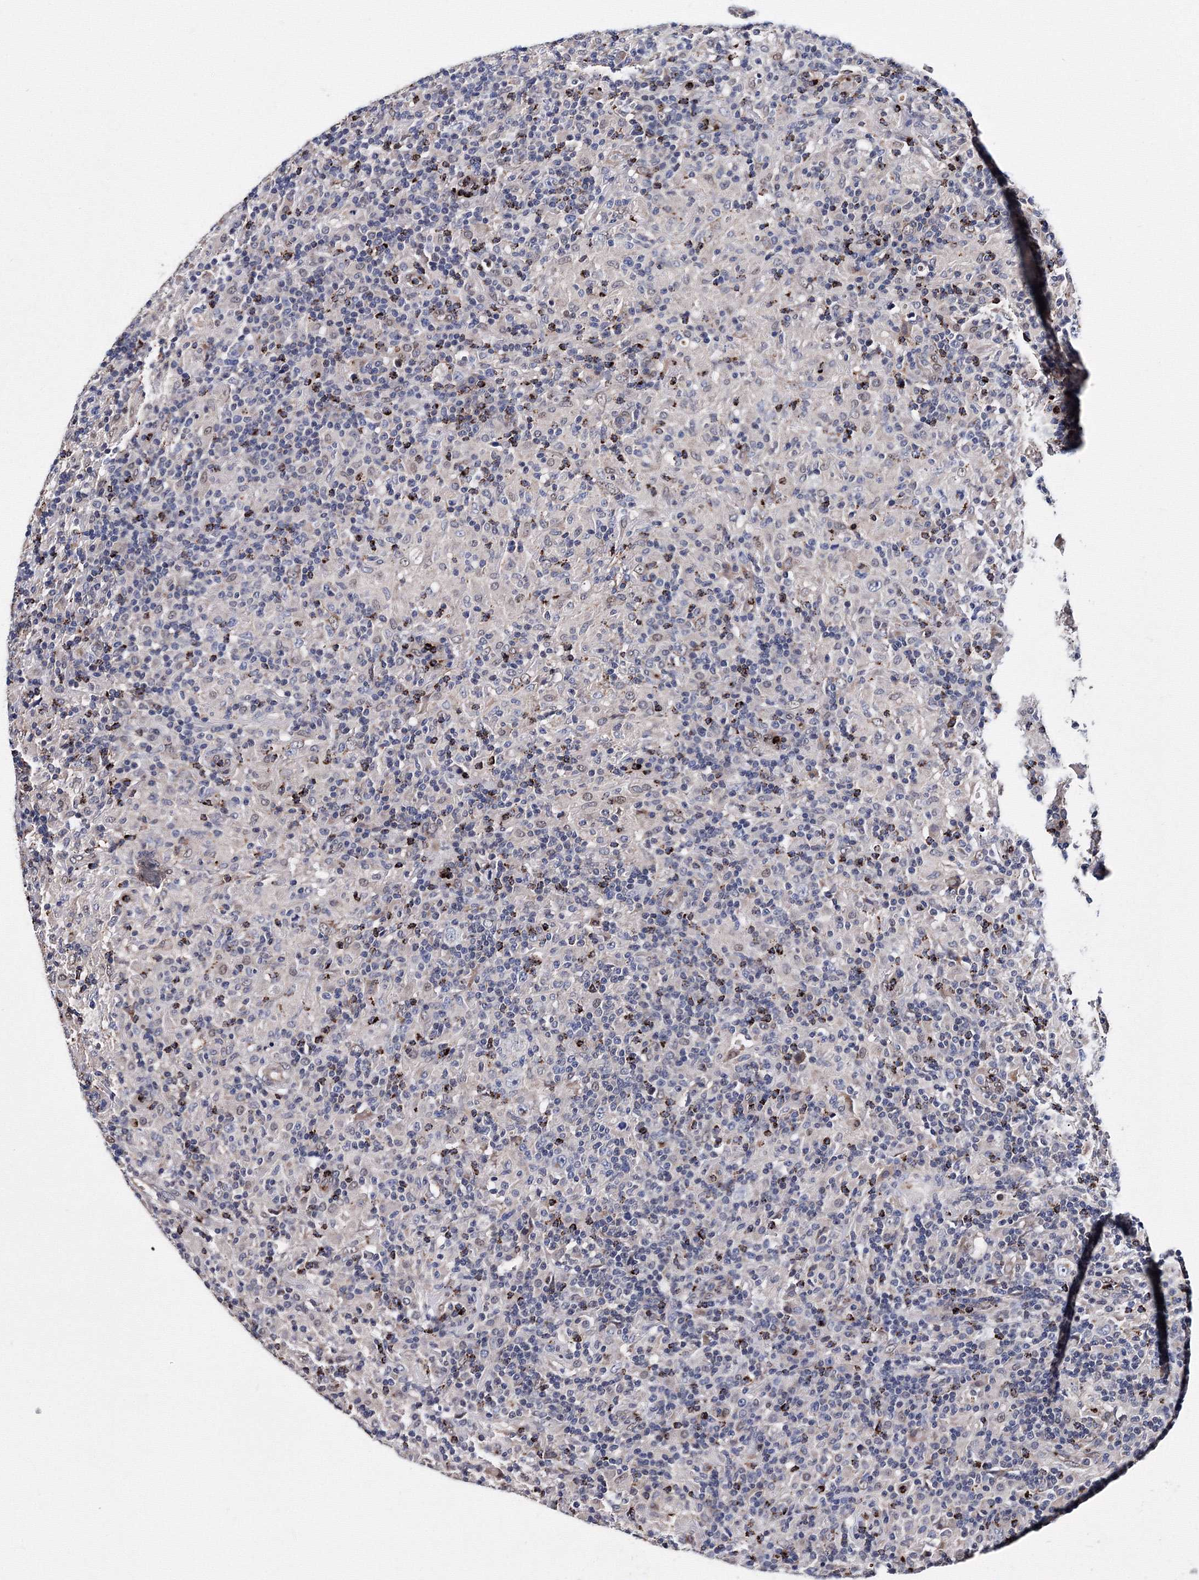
{"staining": {"intensity": "negative", "quantity": "none", "location": "none"}, "tissue": "lymphoma", "cell_type": "Tumor cells", "image_type": "cancer", "snomed": [{"axis": "morphology", "description": "Hodgkin's disease, NOS"}, {"axis": "topography", "description": "Lymph node"}], "caption": "DAB immunohistochemical staining of human Hodgkin's disease reveals no significant staining in tumor cells.", "gene": "PHYKPL", "patient": {"sex": "male", "age": 70}}